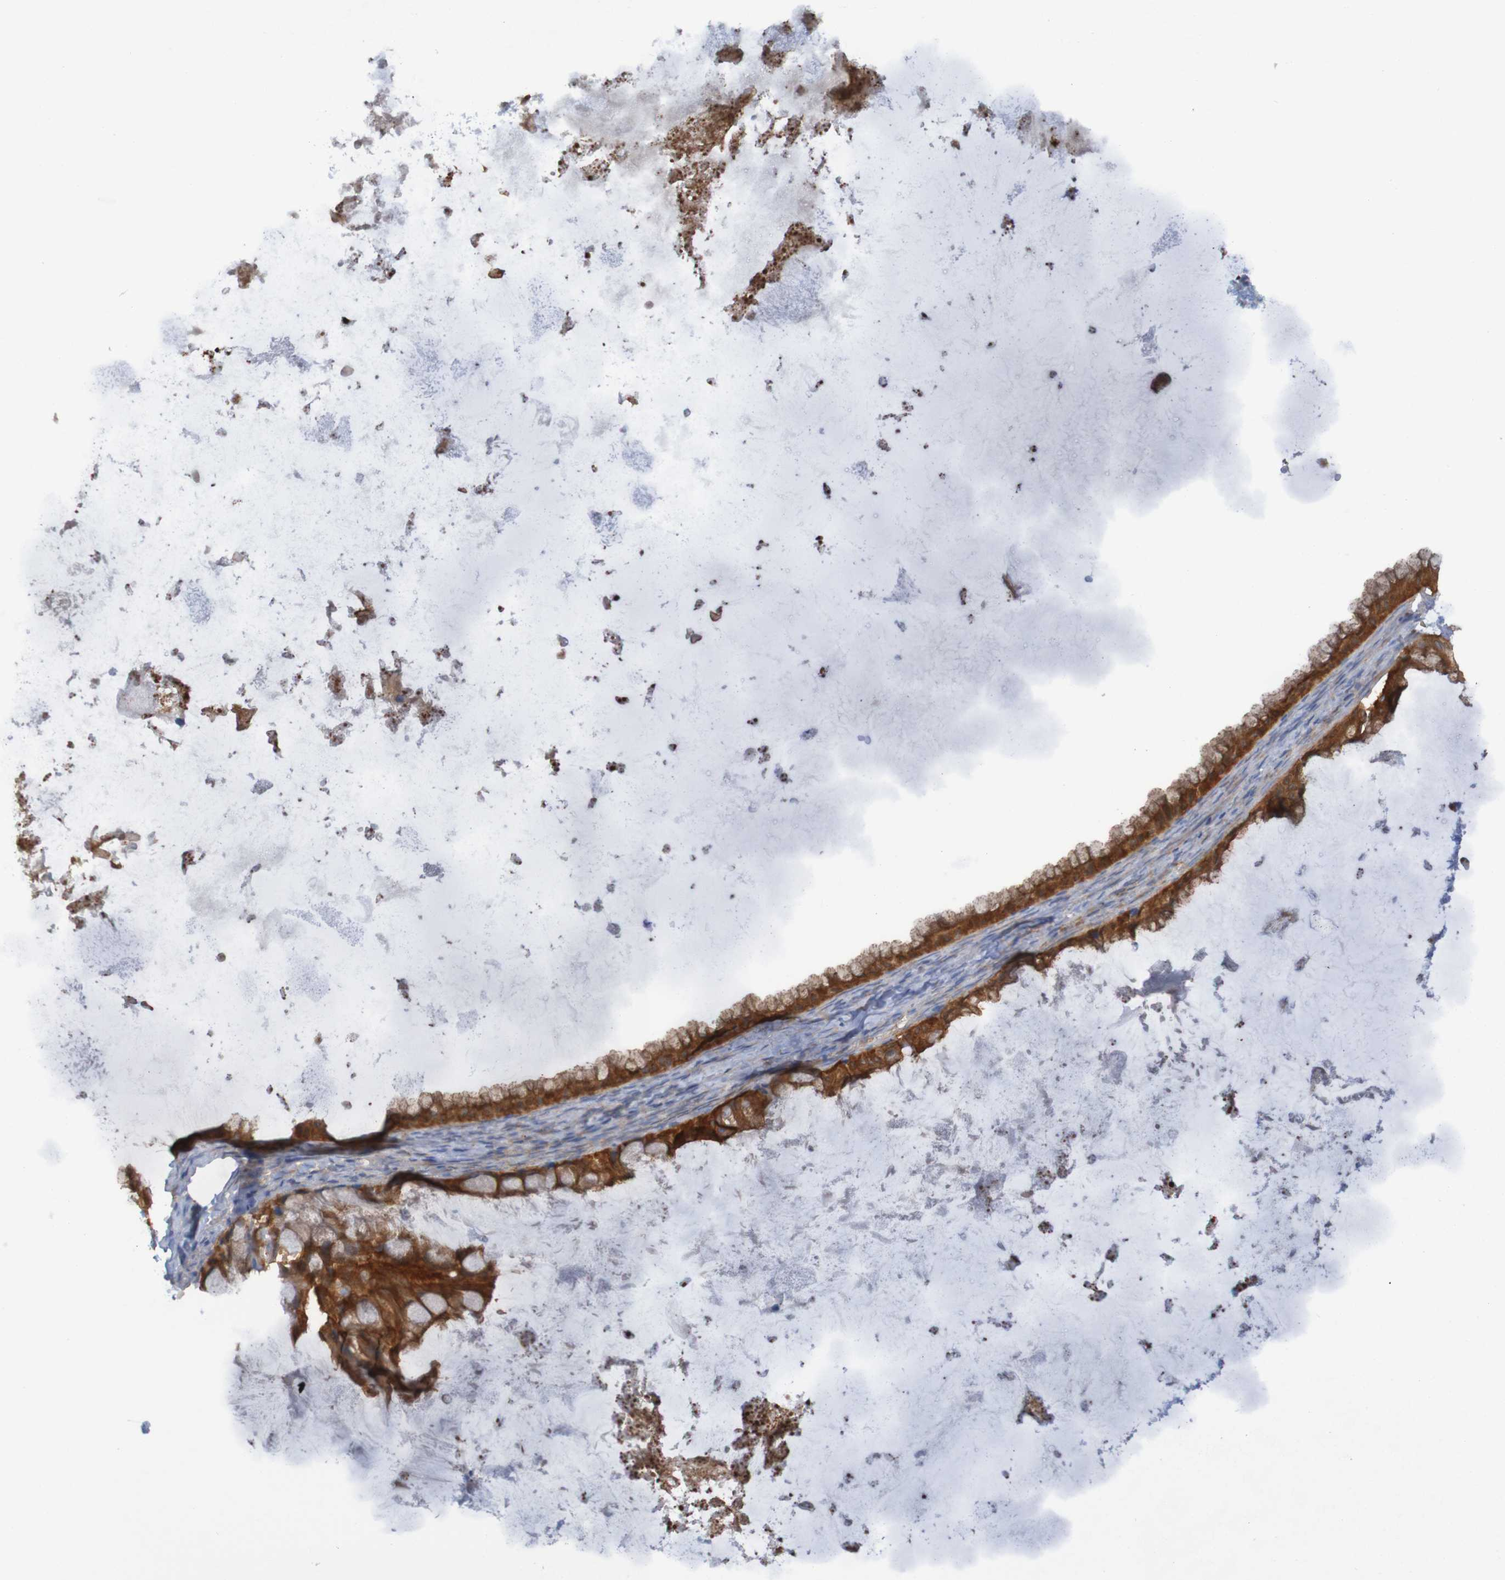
{"staining": {"intensity": "strong", "quantity": ">75%", "location": "cytoplasmic/membranous"}, "tissue": "ovarian cancer", "cell_type": "Tumor cells", "image_type": "cancer", "snomed": [{"axis": "morphology", "description": "Cystadenocarcinoma, mucinous, NOS"}, {"axis": "topography", "description": "Ovary"}], "caption": "A micrograph showing strong cytoplasmic/membranous expression in approximately >75% of tumor cells in ovarian cancer (mucinous cystadenocarcinoma), as visualized by brown immunohistochemical staining.", "gene": "ARHGEF16", "patient": {"sex": "female", "age": 61}}